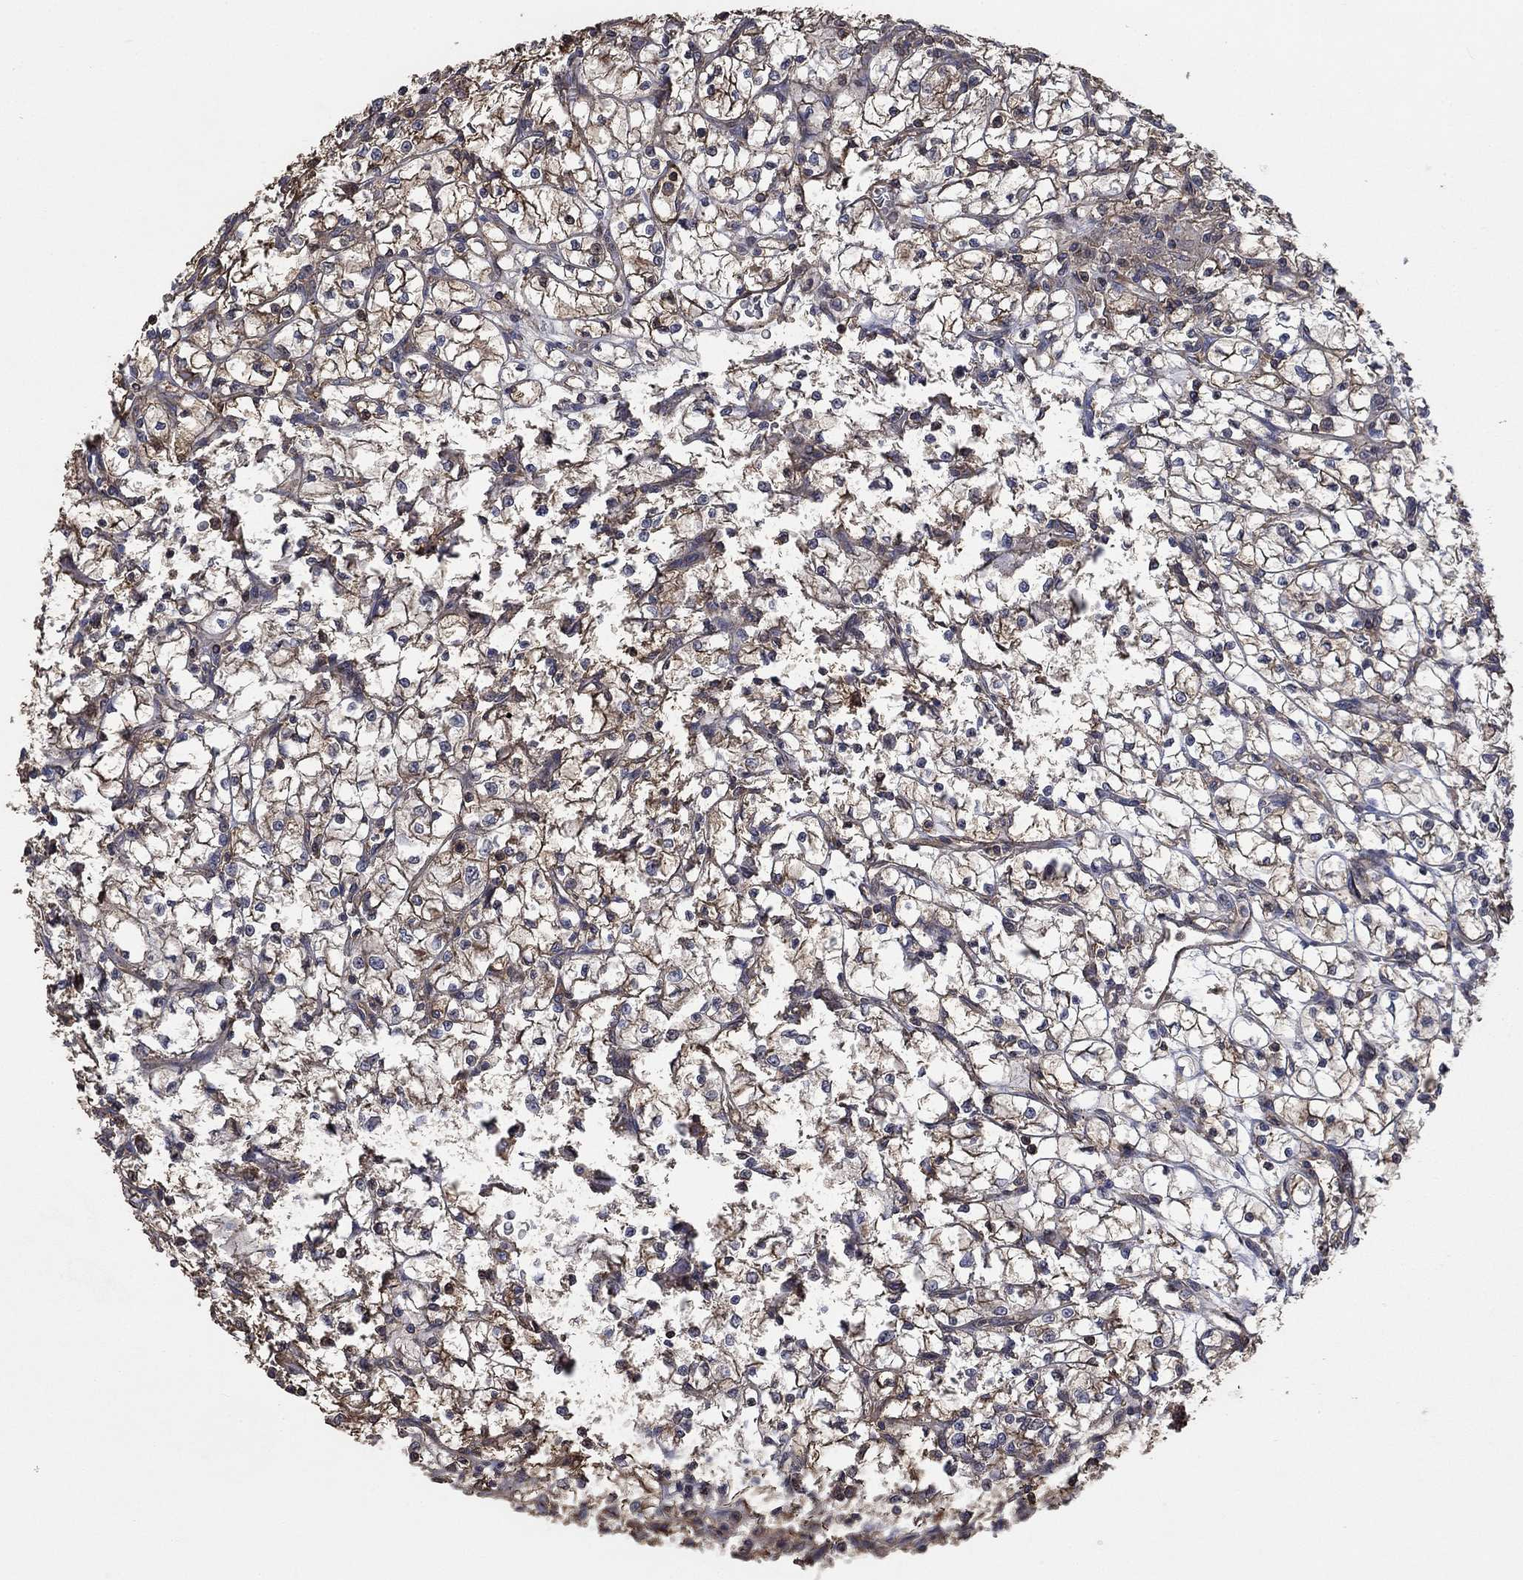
{"staining": {"intensity": "moderate", "quantity": "<25%", "location": "cytoplasmic/membranous"}, "tissue": "renal cancer", "cell_type": "Tumor cells", "image_type": "cancer", "snomed": [{"axis": "morphology", "description": "Adenocarcinoma, NOS"}, {"axis": "topography", "description": "Kidney"}], "caption": "Renal cancer (adenocarcinoma) stained for a protein reveals moderate cytoplasmic/membranous positivity in tumor cells.", "gene": "PDE3A", "patient": {"sex": "female", "age": 64}}